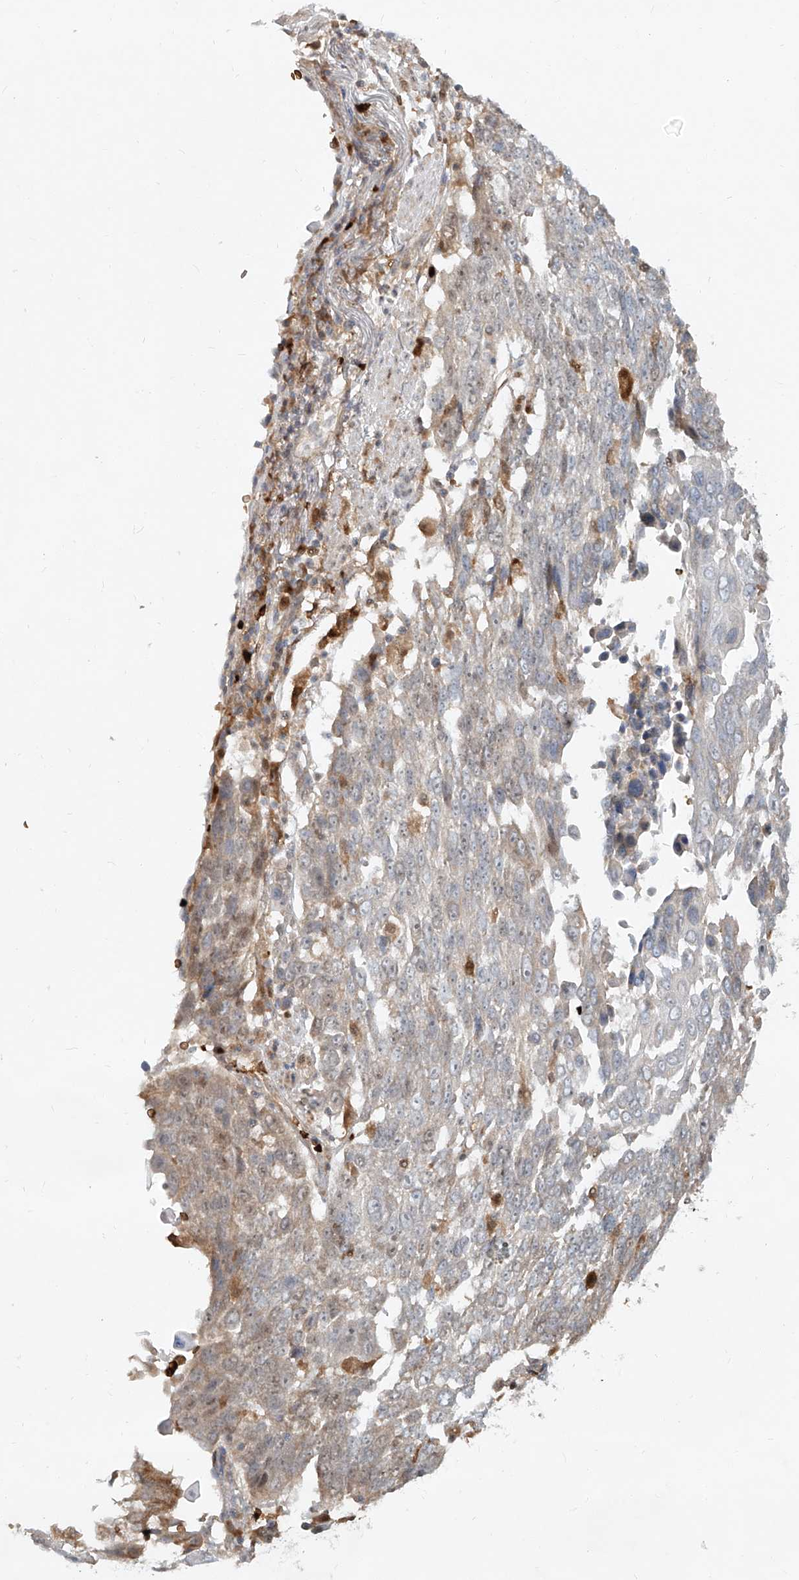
{"staining": {"intensity": "negative", "quantity": "none", "location": "none"}, "tissue": "lung cancer", "cell_type": "Tumor cells", "image_type": "cancer", "snomed": [{"axis": "morphology", "description": "Squamous cell carcinoma, NOS"}, {"axis": "topography", "description": "Lung"}], "caption": "This is a photomicrograph of immunohistochemistry (IHC) staining of lung cancer (squamous cell carcinoma), which shows no expression in tumor cells.", "gene": "FGD2", "patient": {"sex": "male", "age": 66}}